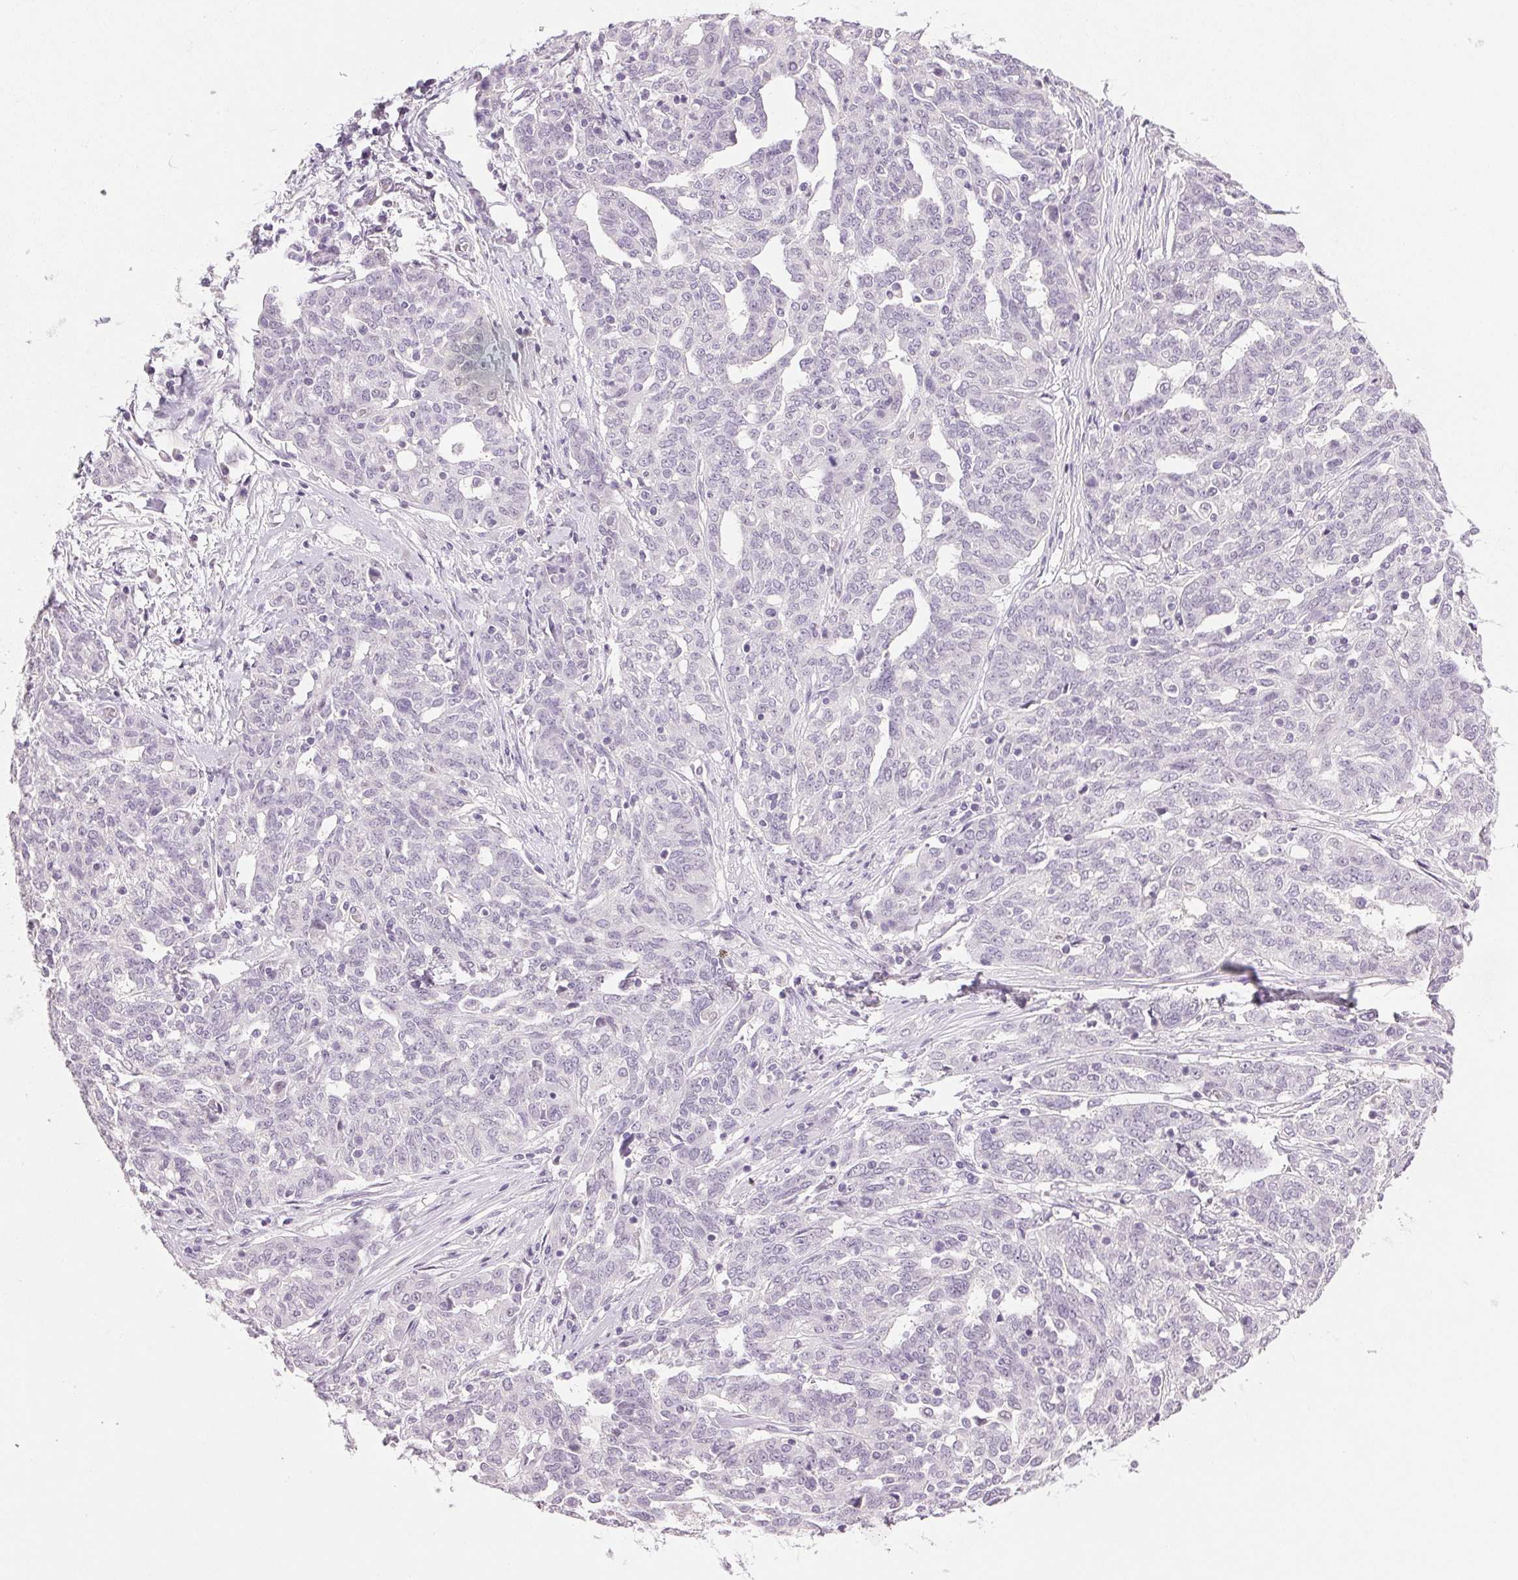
{"staining": {"intensity": "negative", "quantity": "none", "location": "none"}, "tissue": "ovarian cancer", "cell_type": "Tumor cells", "image_type": "cancer", "snomed": [{"axis": "morphology", "description": "Cystadenocarcinoma, serous, NOS"}, {"axis": "topography", "description": "Ovary"}], "caption": "Micrograph shows no protein positivity in tumor cells of serous cystadenocarcinoma (ovarian) tissue.", "gene": "IGFBP1", "patient": {"sex": "female", "age": 67}}